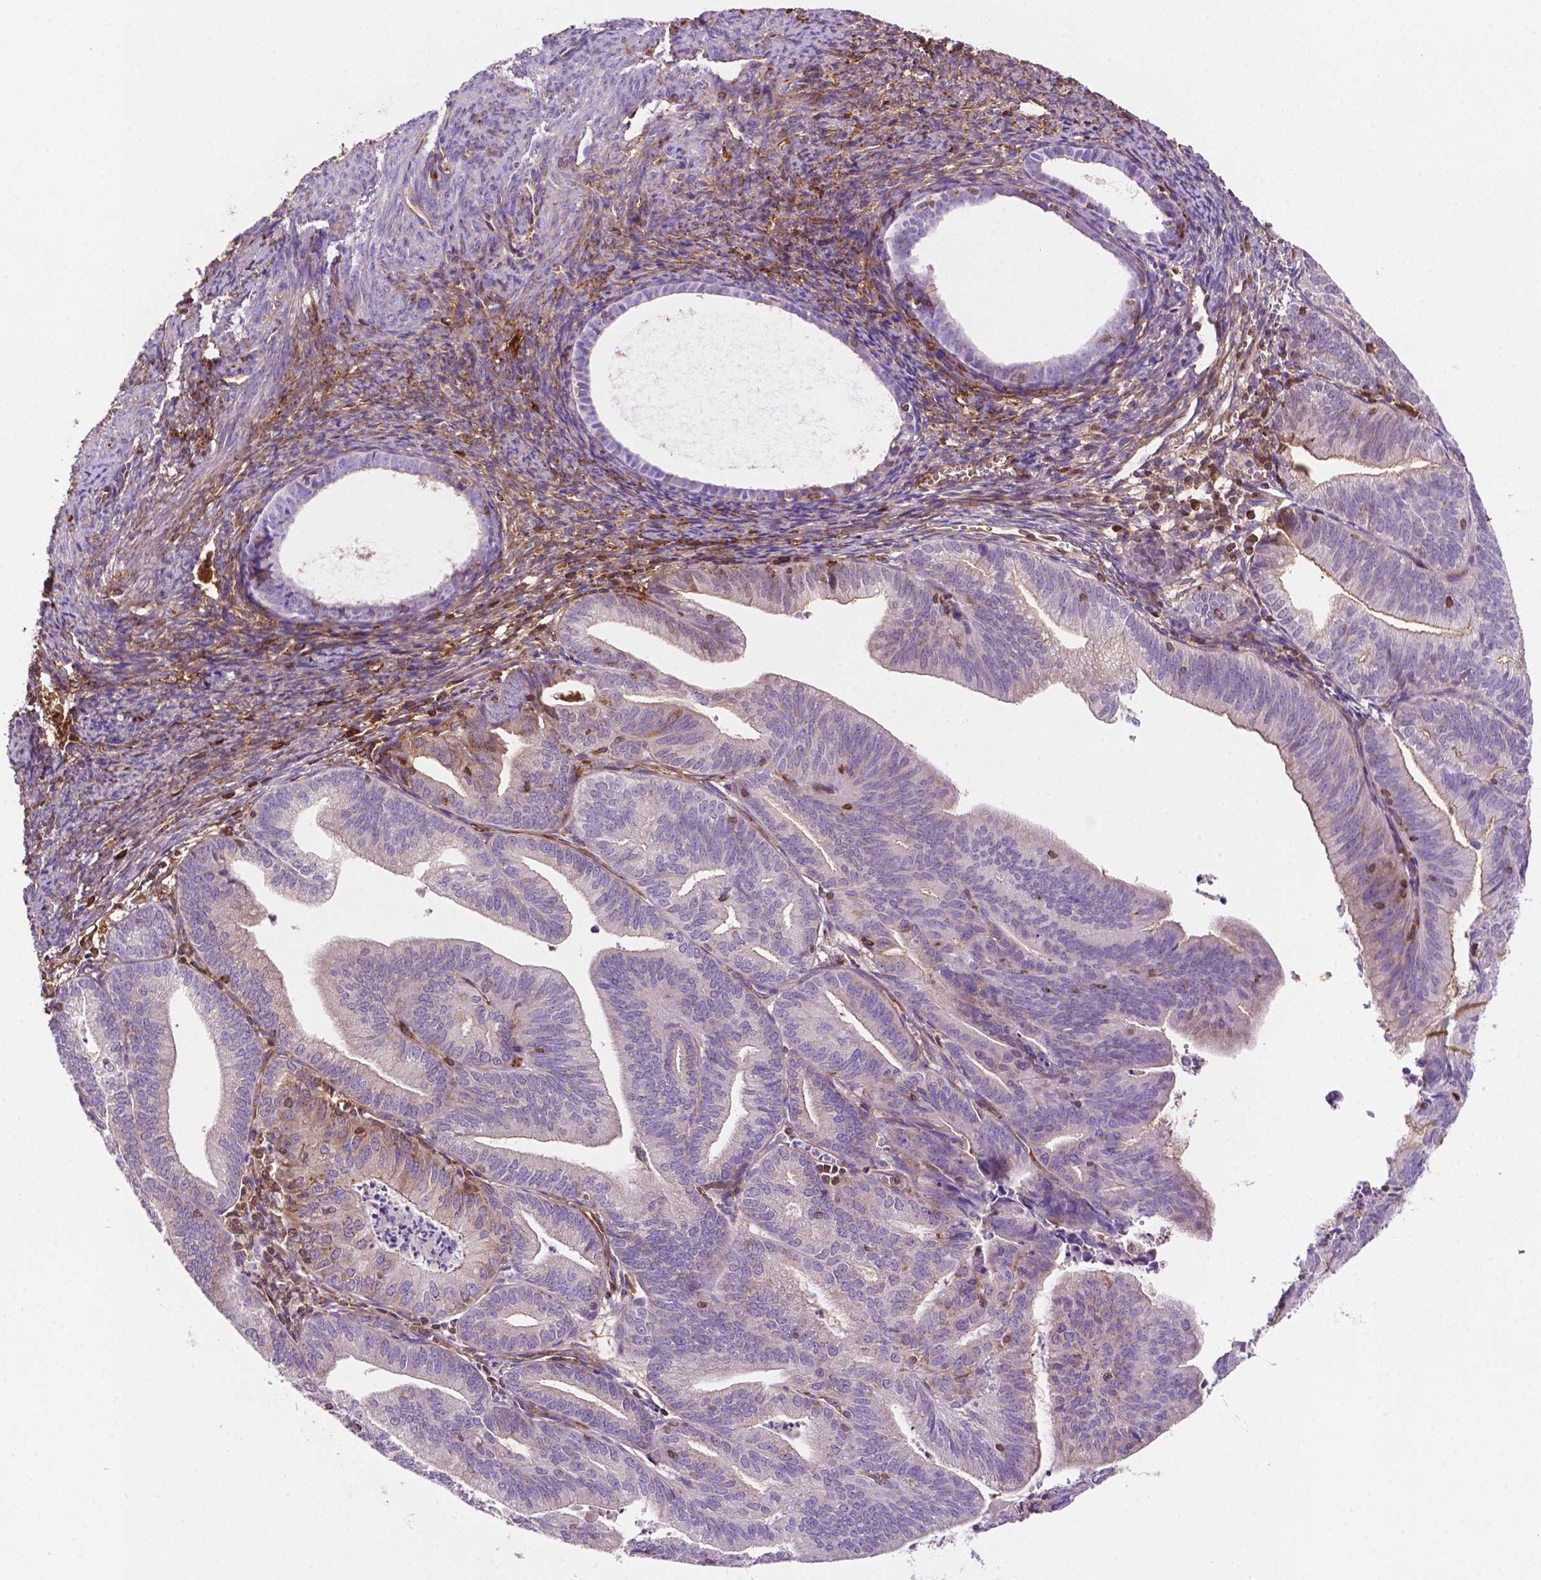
{"staining": {"intensity": "negative", "quantity": "none", "location": "none"}, "tissue": "endometrial cancer", "cell_type": "Tumor cells", "image_type": "cancer", "snomed": [{"axis": "morphology", "description": "Adenocarcinoma, NOS"}, {"axis": "topography", "description": "Endometrium"}], "caption": "Endometrial adenocarcinoma stained for a protein using IHC demonstrates no staining tumor cells.", "gene": "DCN", "patient": {"sex": "female", "age": 70}}